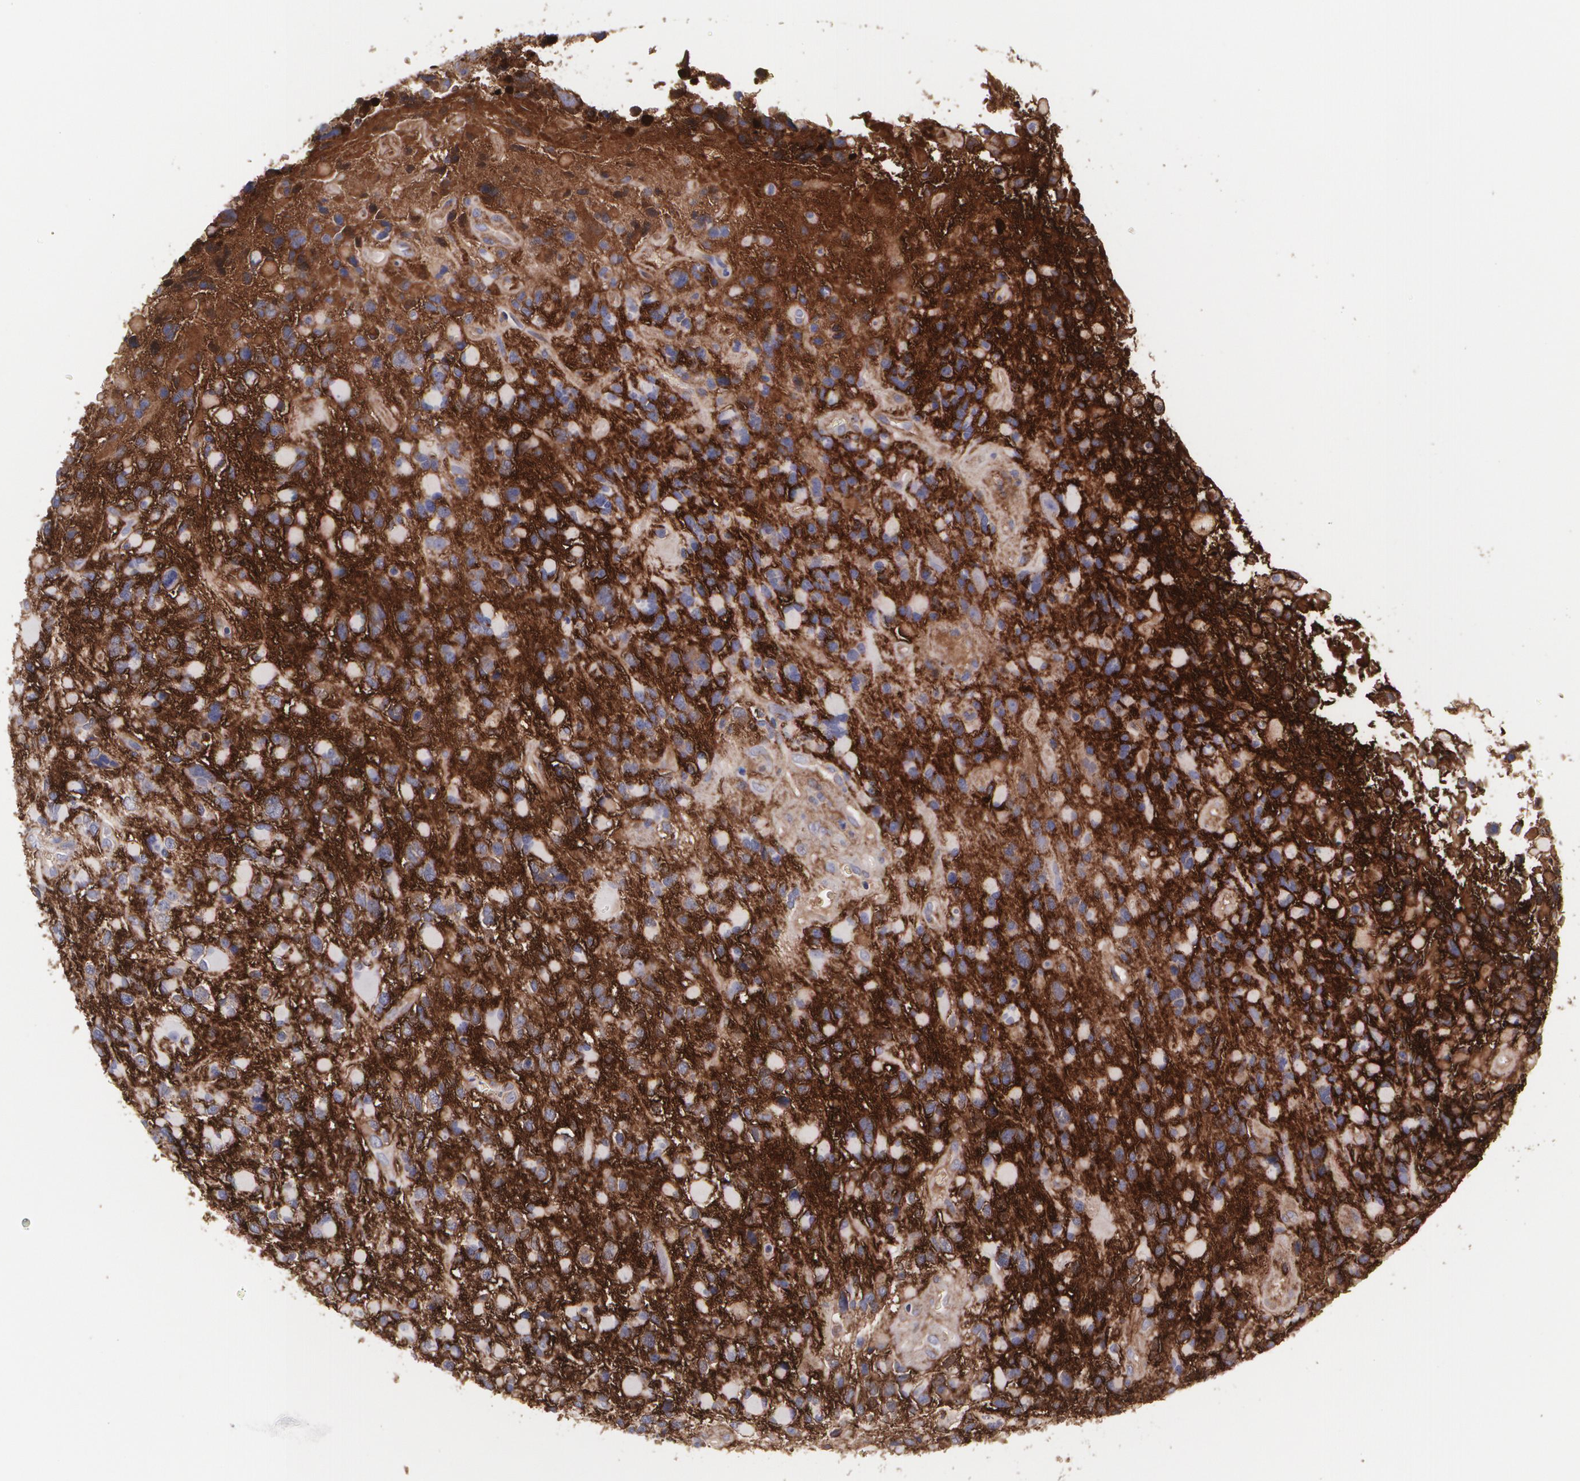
{"staining": {"intensity": "negative", "quantity": "none", "location": "none"}, "tissue": "glioma", "cell_type": "Tumor cells", "image_type": "cancer", "snomed": [{"axis": "morphology", "description": "Glioma, malignant, High grade"}, {"axis": "topography", "description": "Brain"}], "caption": "High power microscopy image of an immunohistochemistry image of glioma, revealing no significant expression in tumor cells.", "gene": "FBLN1", "patient": {"sex": "female", "age": 37}}